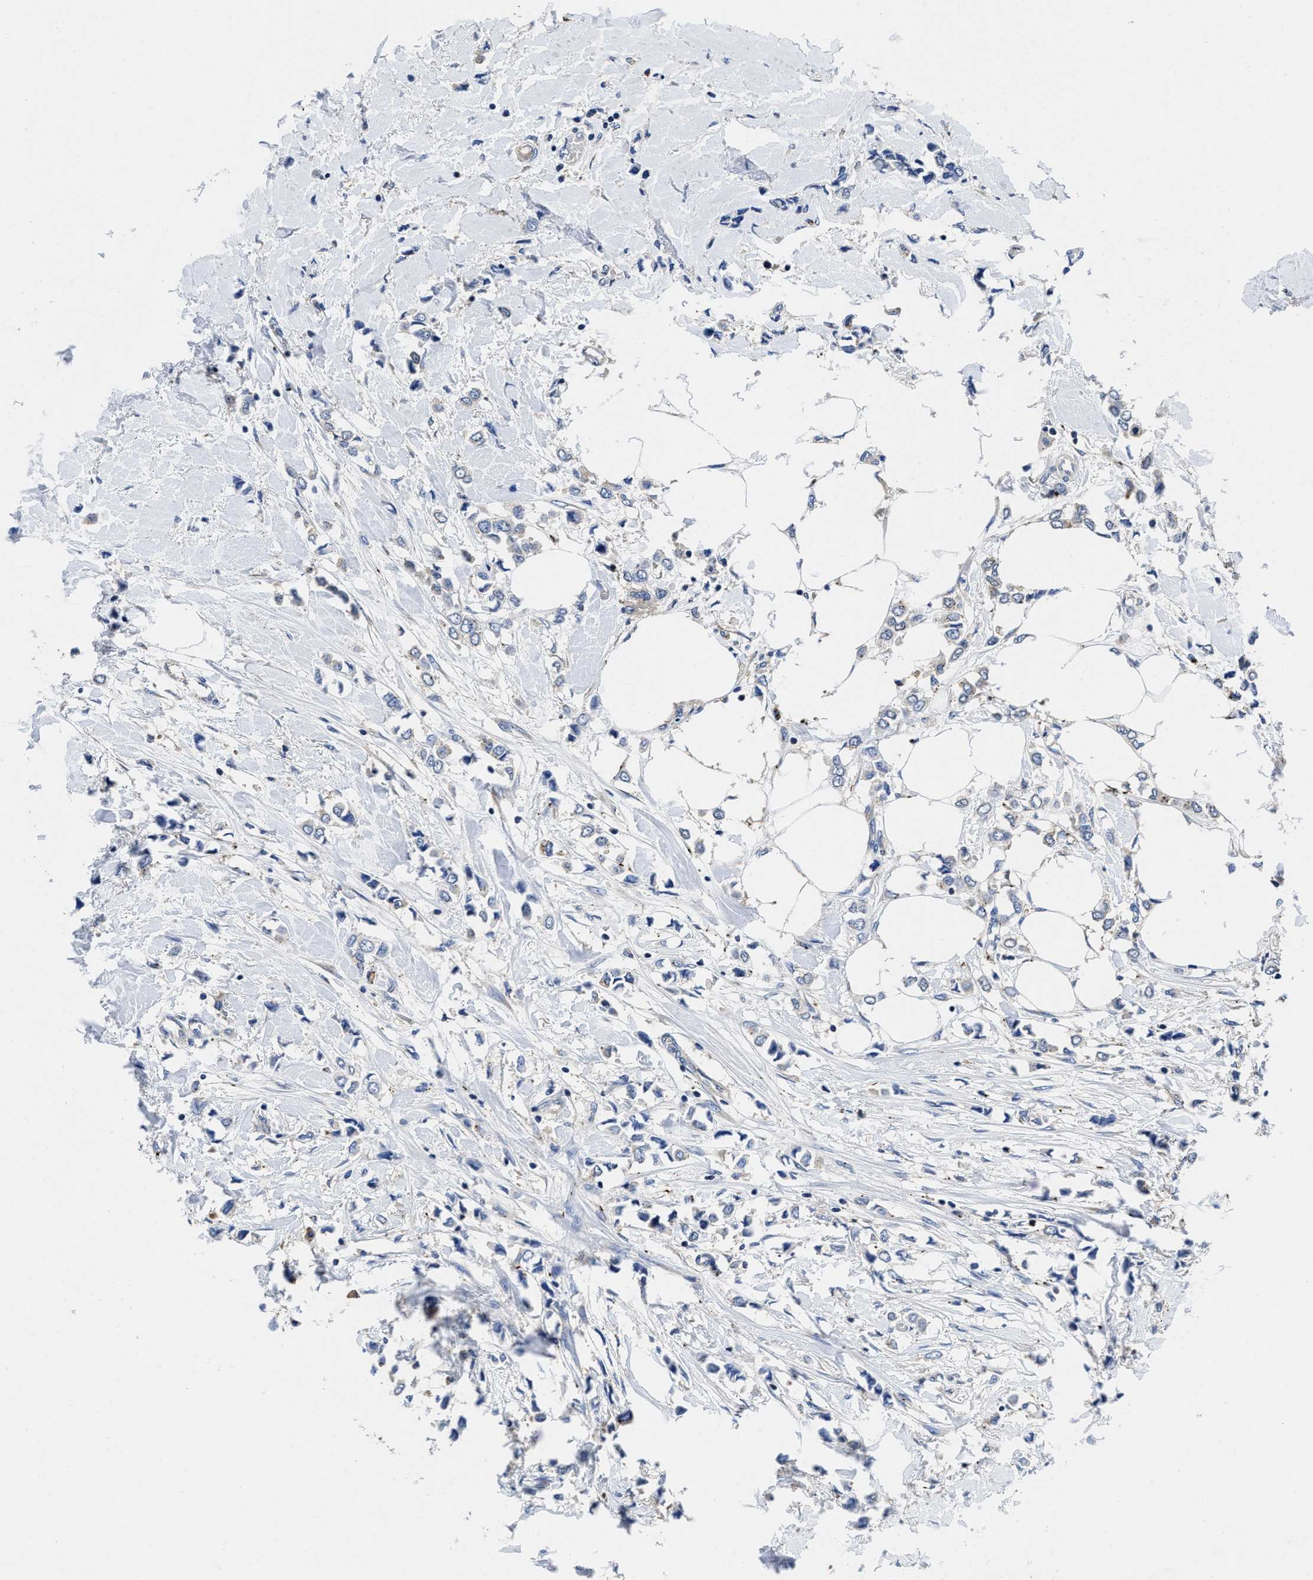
{"staining": {"intensity": "weak", "quantity": "<25%", "location": "cytoplasmic/membranous"}, "tissue": "breast cancer", "cell_type": "Tumor cells", "image_type": "cancer", "snomed": [{"axis": "morphology", "description": "Lobular carcinoma"}, {"axis": "topography", "description": "Breast"}], "caption": "Tumor cells show no significant protein positivity in breast cancer (lobular carcinoma).", "gene": "YARS1", "patient": {"sex": "female", "age": 51}}